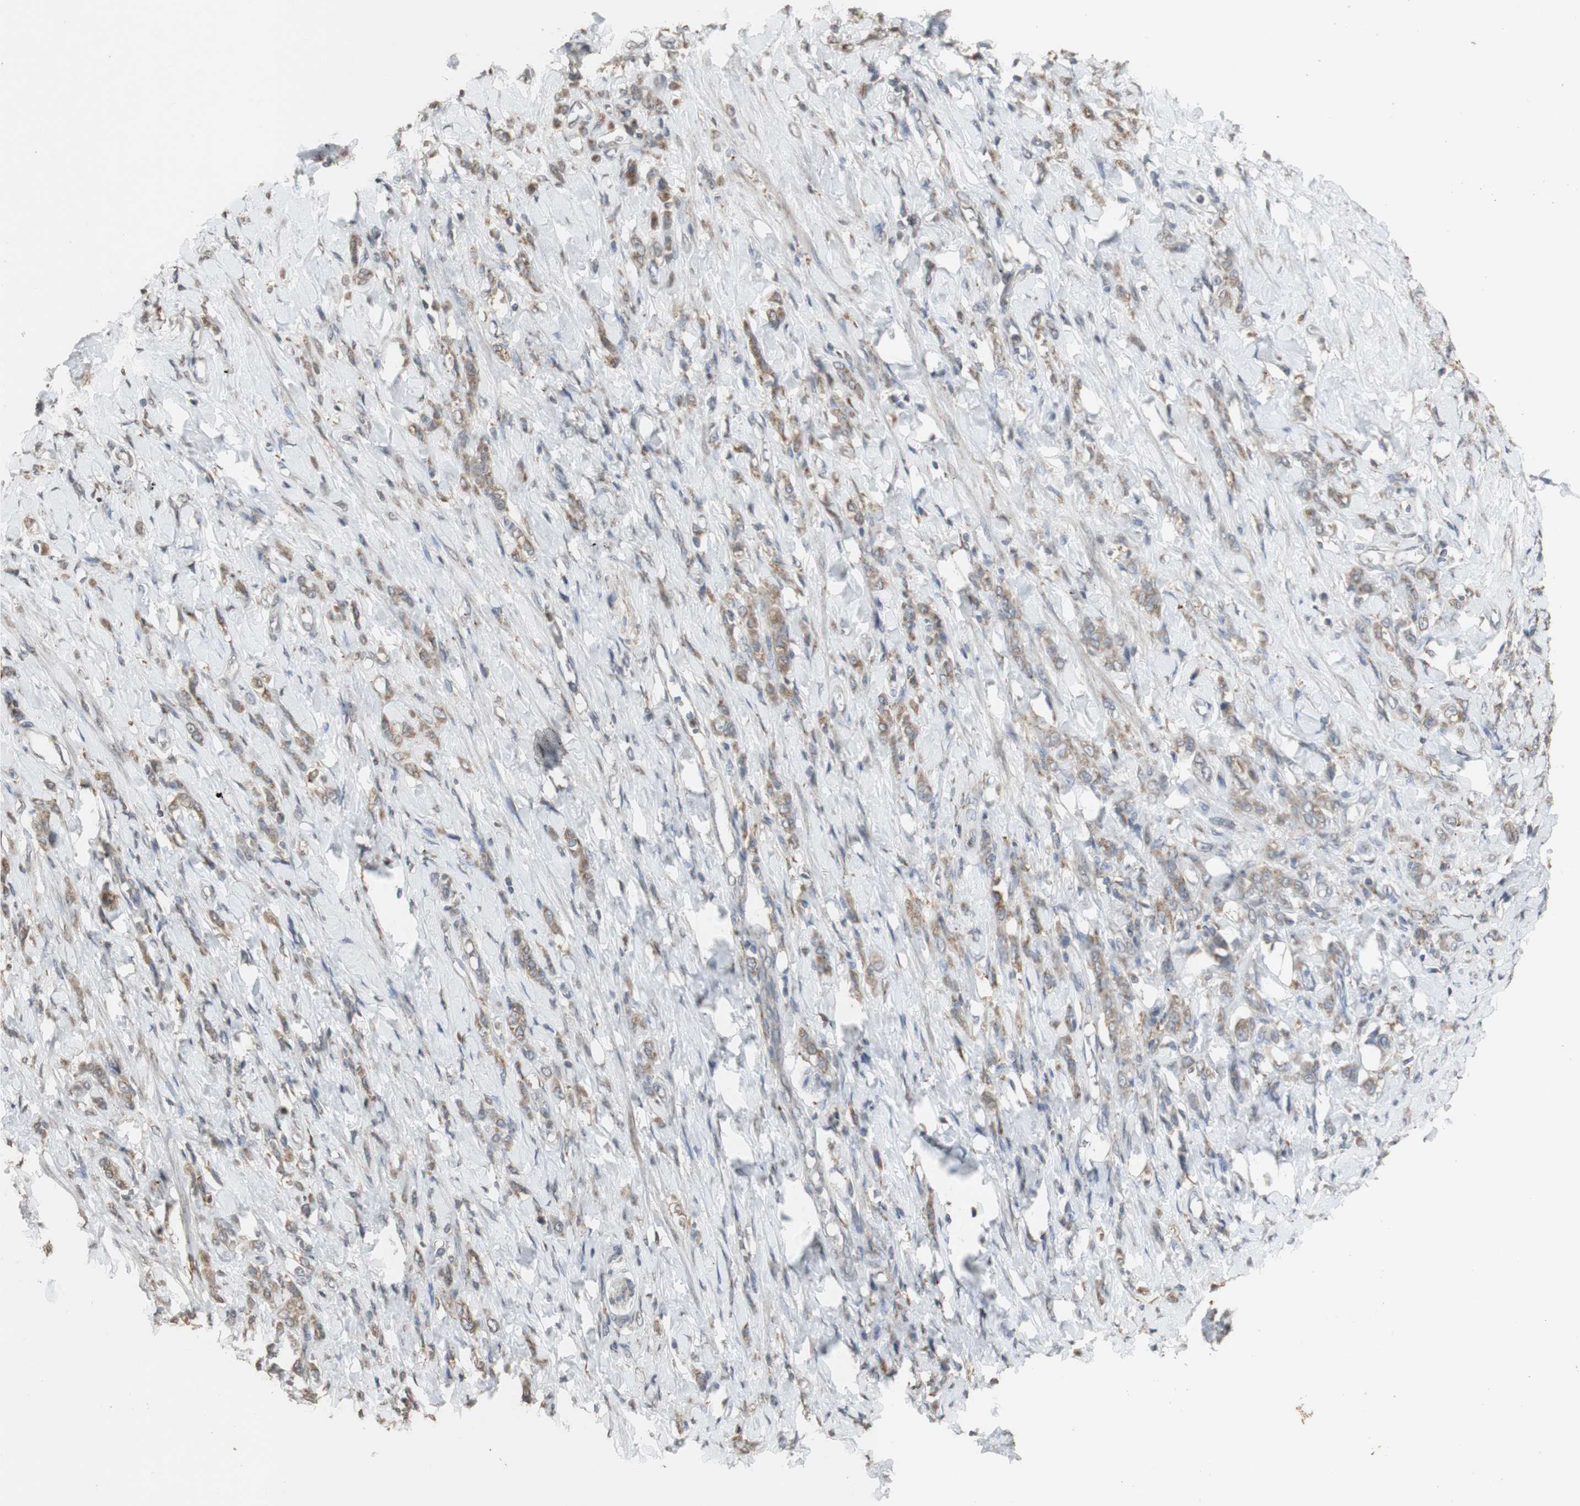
{"staining": {"intensity": "weak", "quantity": ">75%", "location": "cytoplasmic/membranous"}, "tissue": "stomach cancer", "cell_type": "Tumor cells", "image_type": "cancer", "snomed": [{"axis": "morphology", "description": "Adenocarcinoma, NOS"}, {"axis": "topography", "description": "Stomach"}], "caption": "Human stomach cancer (adenocarcinoma) stained for a protein (brown) exhibits weak cytoplasmic/membranous positive expression in approximately >75% of tumor cells.", "gene": "ATP6V1E1", "patient": {"sex": "male", "age": 82}}